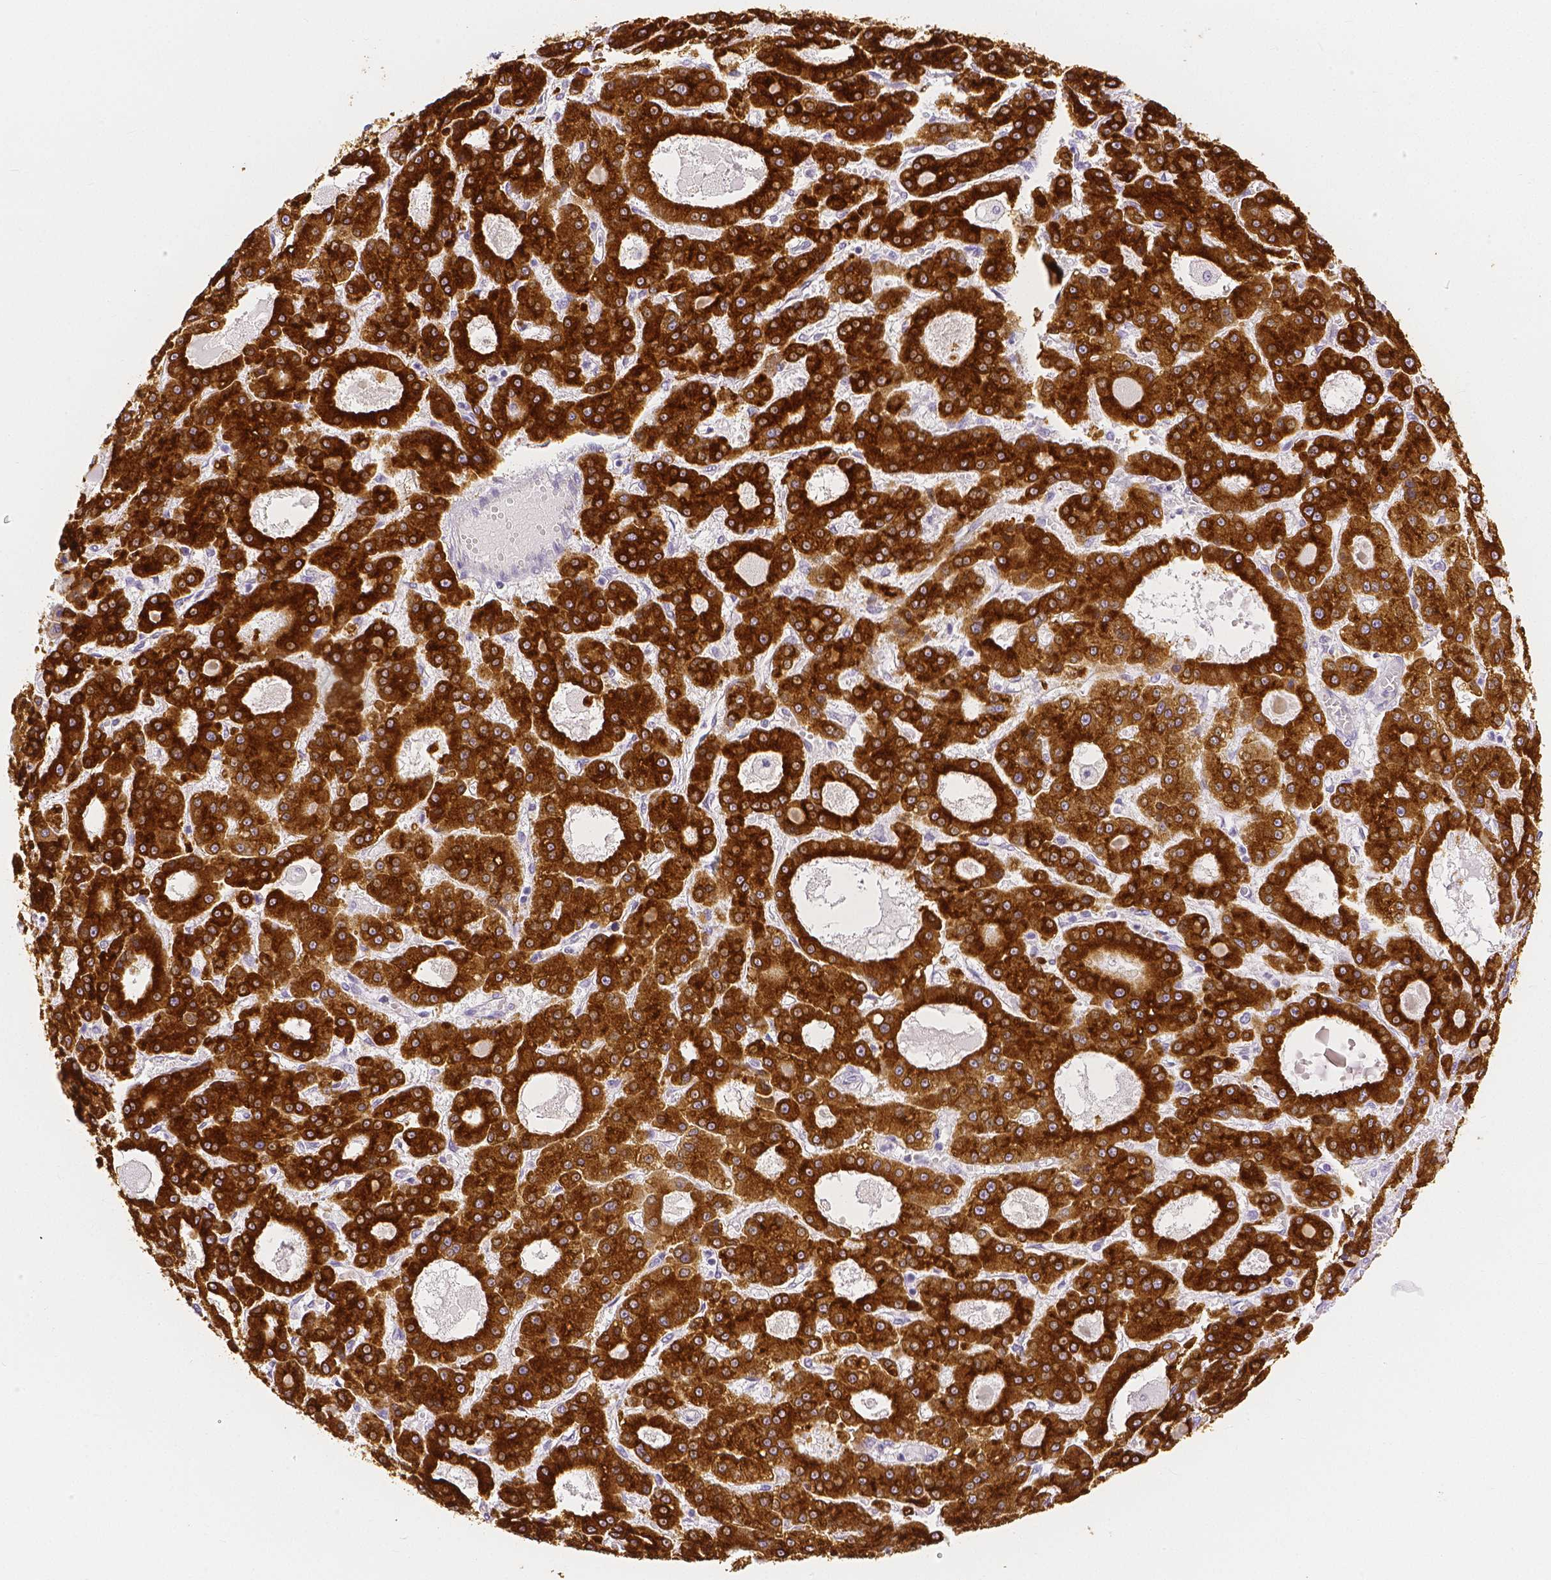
{"staining": {"intensity": "strong", "quantity": ">75%", "location": "cytoplasmic/membranous"}, "tissue": "liver cancer", "cell_type": "Tumor cells", "image_type": "cancer", "snomed": [{"axis": "morphology", "description": "Carcinoma, Hepatocellular, NOS"}, {"axis": "topography", "description": "Liver"}], "caption": "Strong cytoplasmic/membranous expression for a protein is identified in about >75% of tumor cells of liver cancer using immunohistochemistry.", "gene": "SLC27A5", "patient": {"sex": "male", "age": 70}}